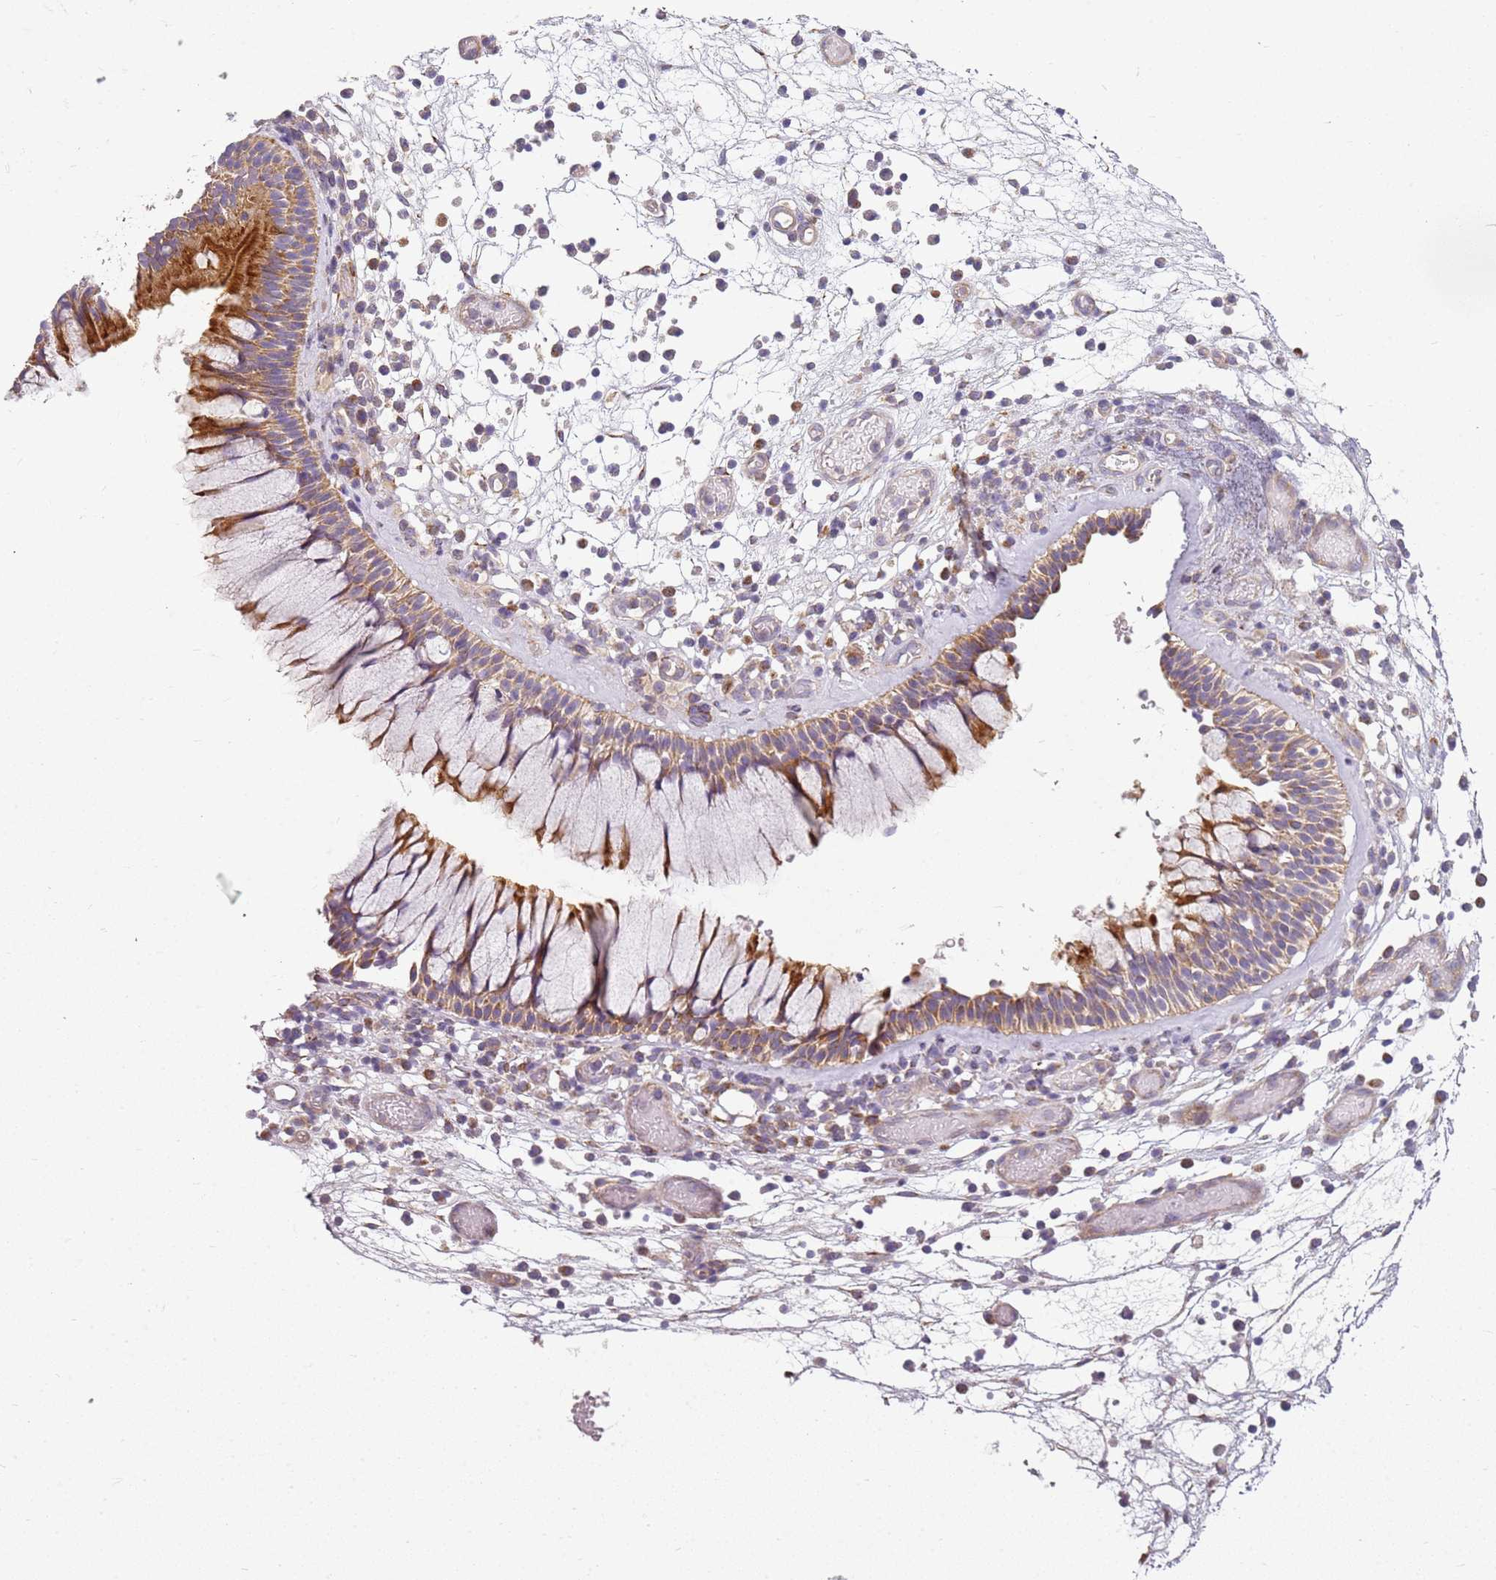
{"staining": {"intensity": "strong", "quantity": ">75%", "location": "cytoplasmic/membranous"}, "tissue": "nasopharynx", "cell_type": "Respiratory epithelial cells", "image_type": "normal", "snomed": [{"axis": "morphology", "description": "Normal tissue, NOS"}, {"axis": "morphology", "description": "Inflammation, NOS"}, {"axis": "topography", "description": "Nasopharynx"}], "caption": "Immunohistochemical staining of benign nasopharynx reveals high levels of strong cytoplasmic/membranous expression in about >75% of respiratory epithelial cells. Using DAB (3,3'-diaminobenzidine) (brown) and hematoxylin (blue) stains, captured at high magnification using brightfield microscopy.", "gene": "TMEM200C", "patient": {"sex": "male", "age": 70}}